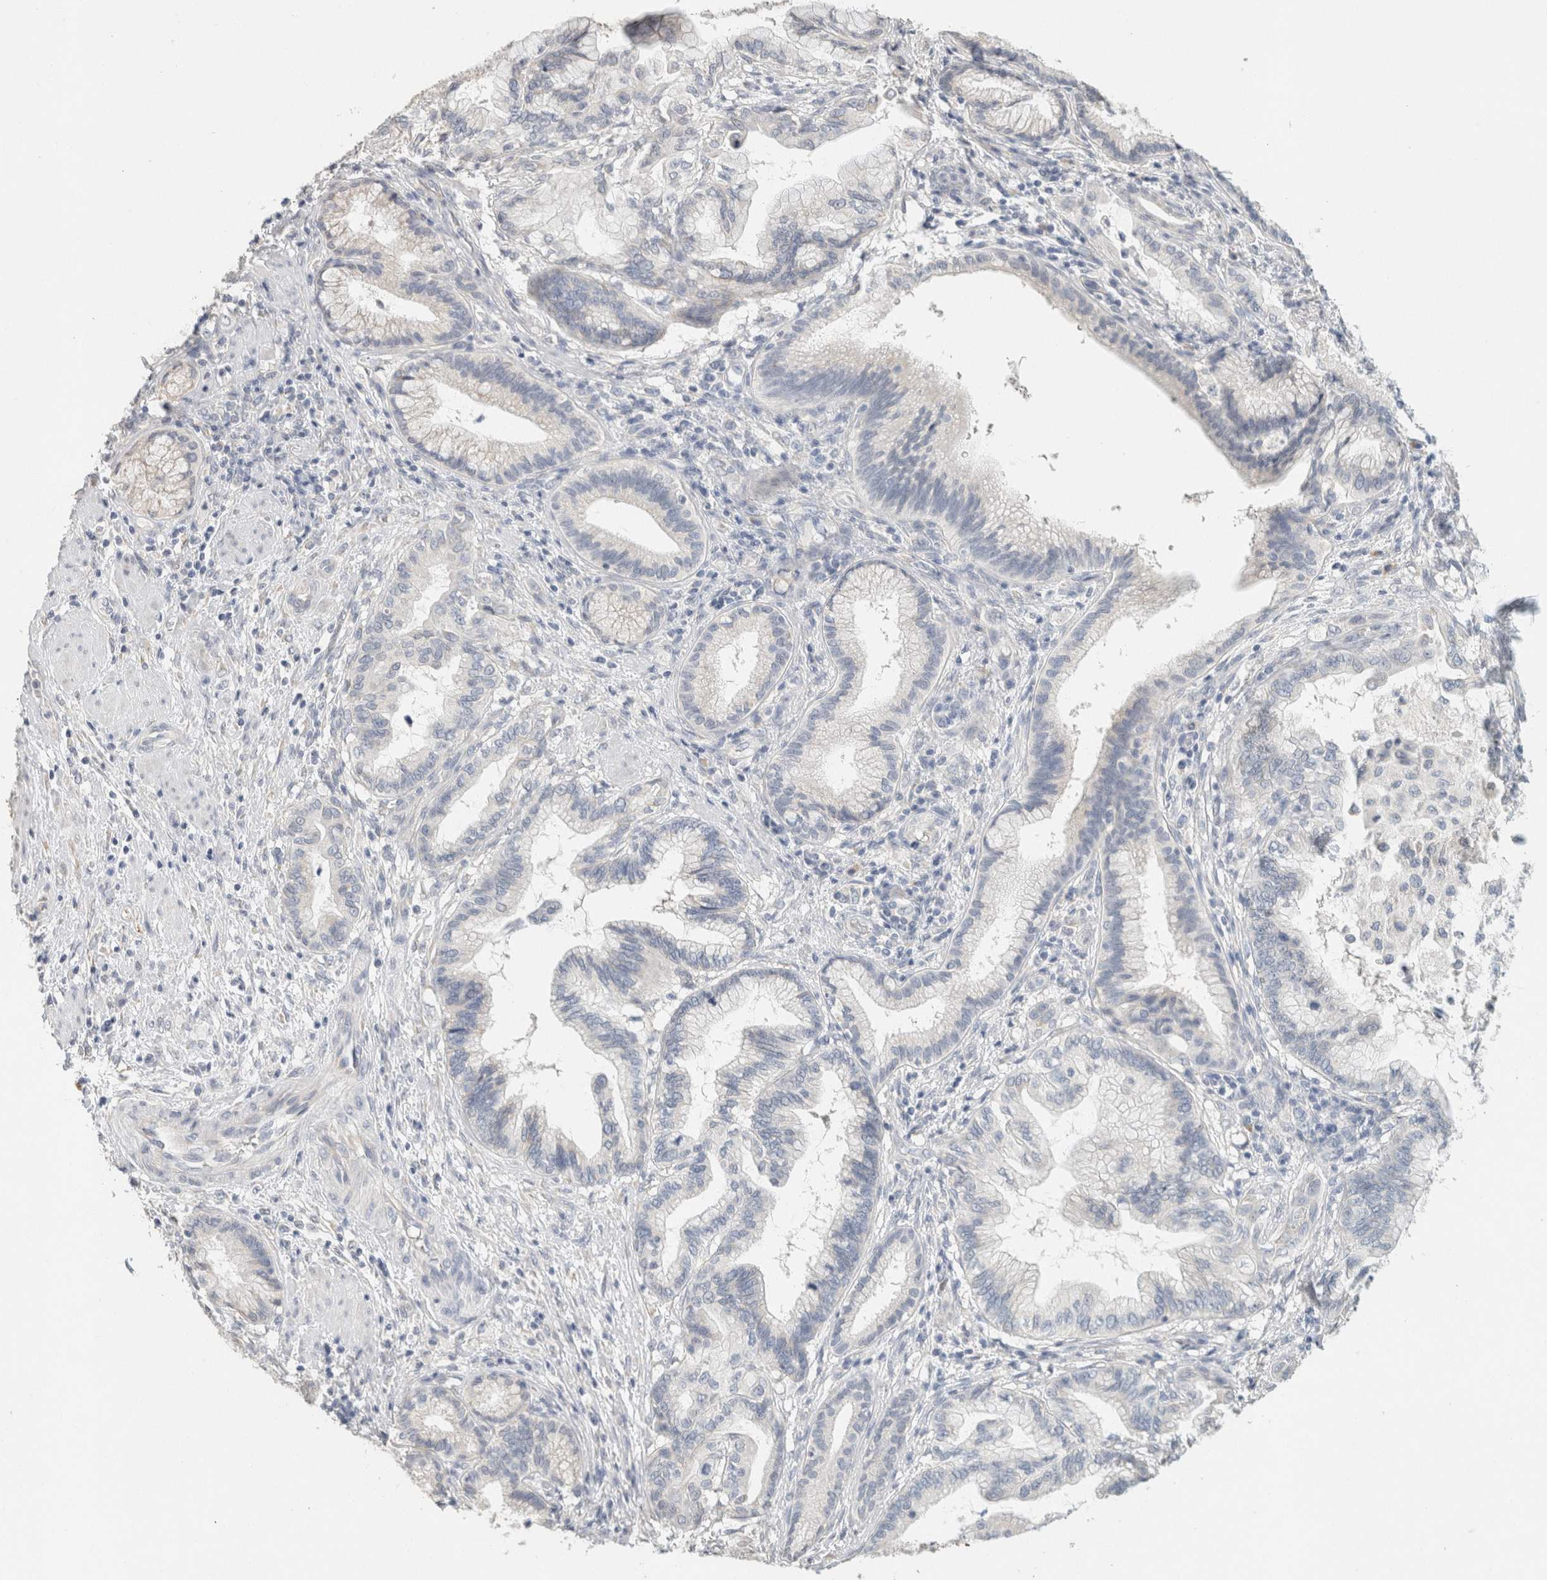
{"staining": {"intensity": "negative", "quantity": "none", "location": "none"}, "tissue": "pancreatic cancer", "cell_type": "Tumor cells", "image_type": "cancer", "snomed": [{"axis": "morphology", "description": "Adenocarcinoma, NOS"}, {"axis": "topography", "description": "Pancreas"}], "caption": "Image shows no significant protein expression in tumor cells of pancreatic adenocarcinoma.", "gene": "NEFM", "patient": {"sex": "female", "age": 64}}